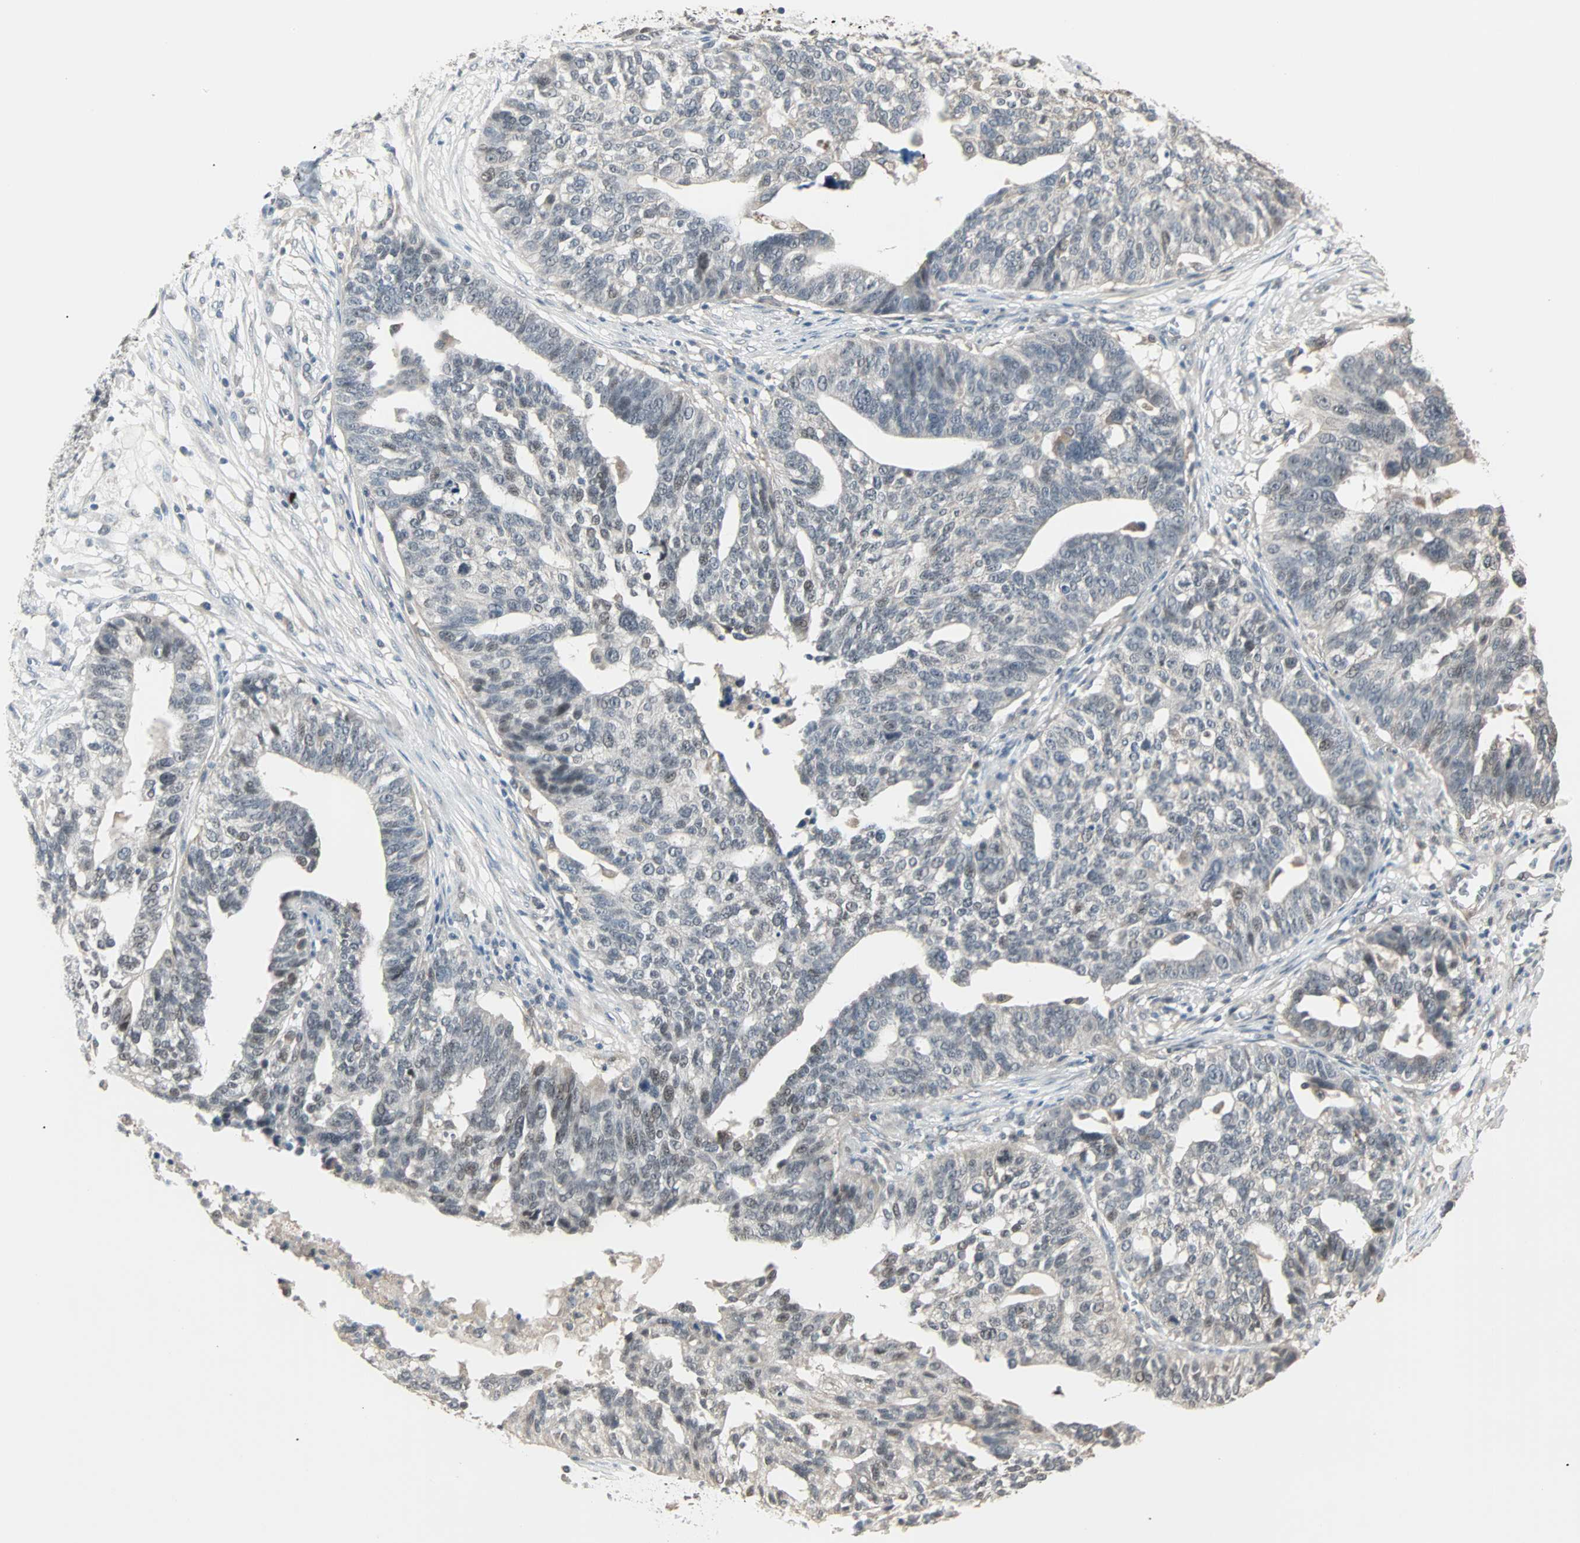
{"staining": {"intensity": "weak", "quantity": "<25%", "location": "cytoplasmic/membranous,nuclear"}, "tissue": "ovarian cancer", "cell_type": "Tumor cells", "image_type": "cancer", "snomed": [{"axis": "morphology", "description": "Cystadenocarcinoma, serous, NOS"}, {"axis": "topography", "description": "Ovary"}], "caption": "This is a micrograph of immunohistochemistry (IHC) staining of serous cystadenocarcinoma (ovarian), which shows no staining in tumor cells.", "gene": "KDM4A", "patient": {"sex": "female", "age": 59}}